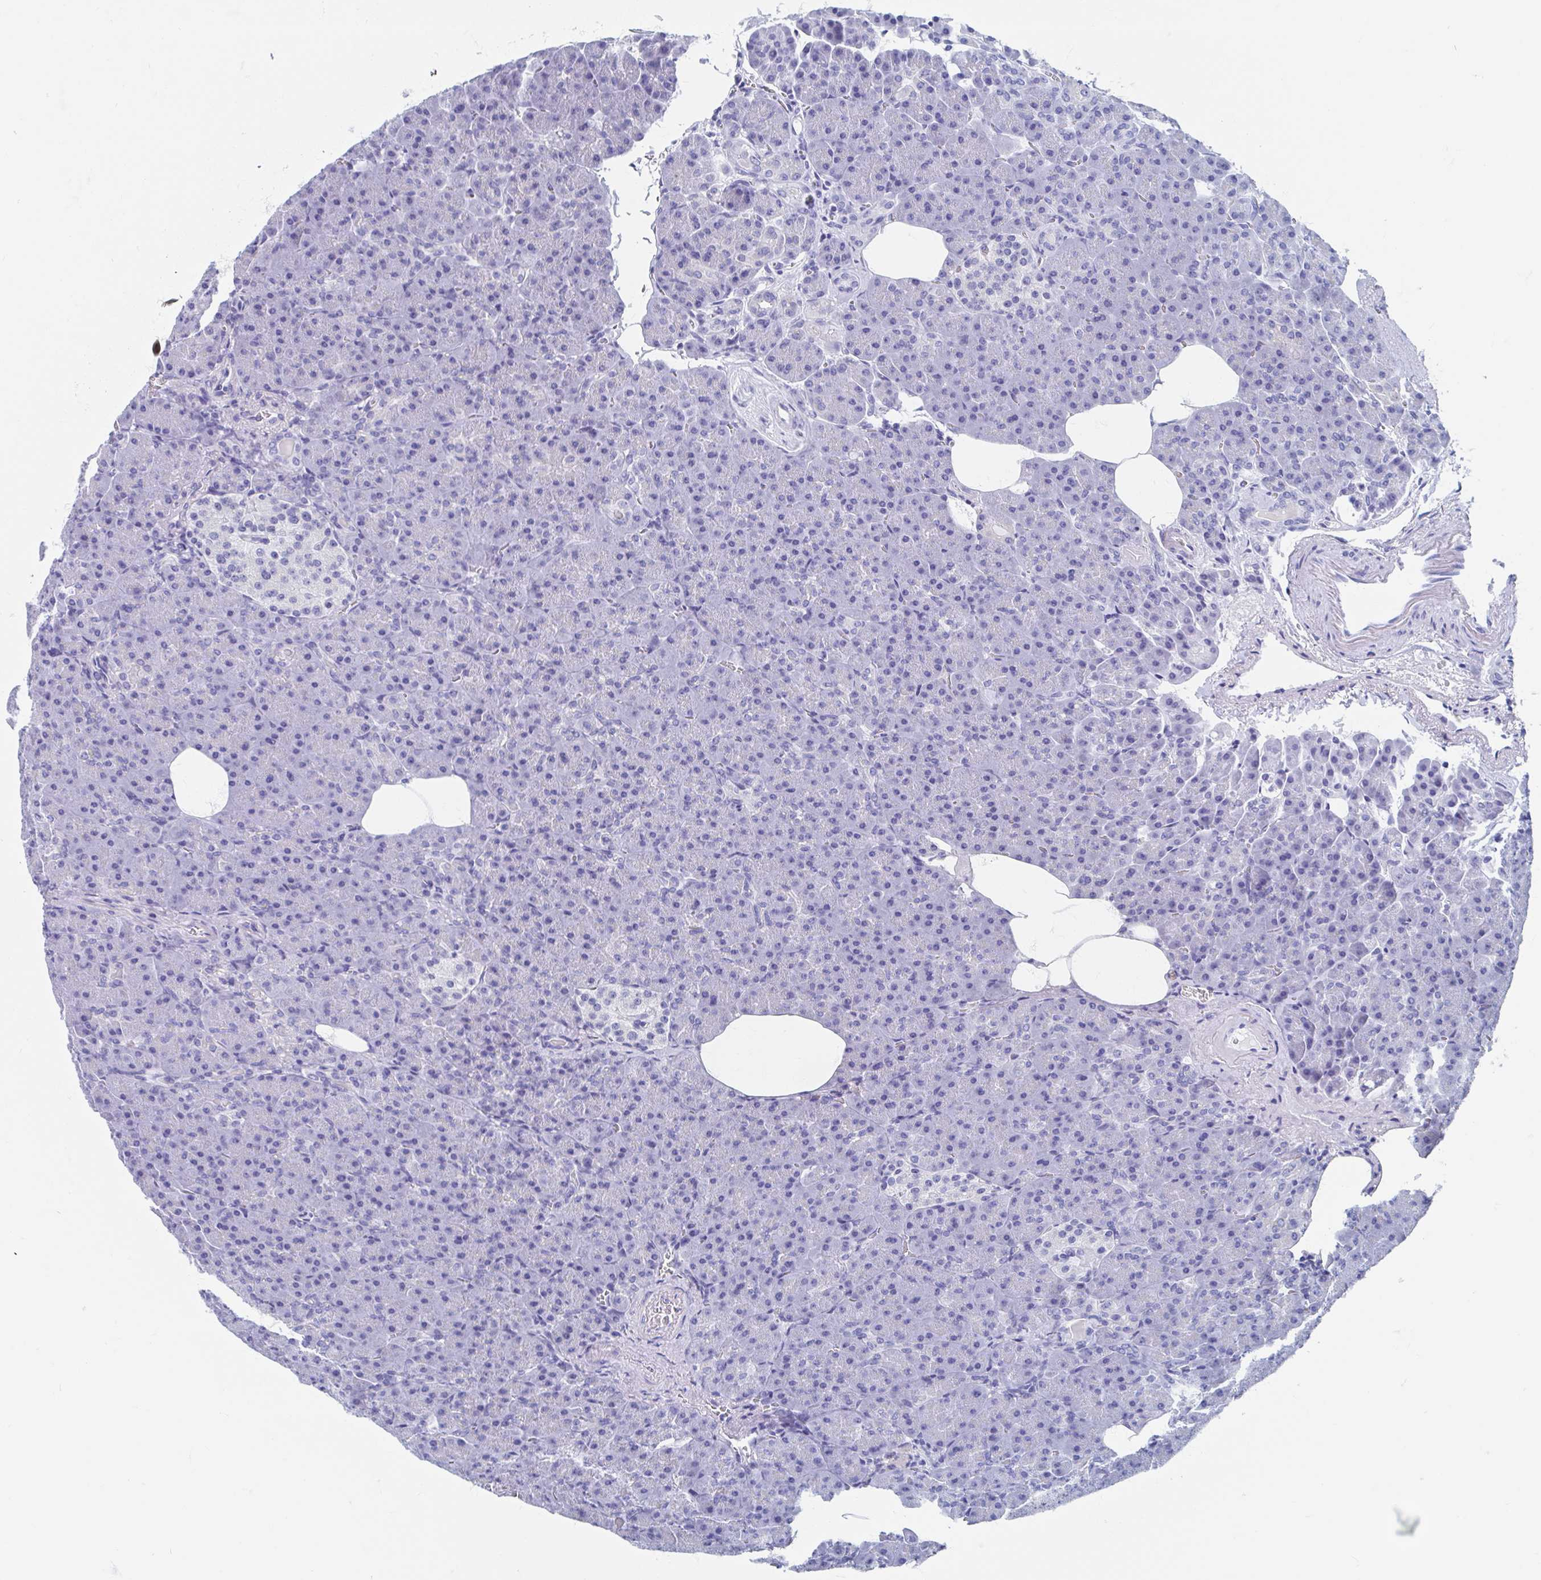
{"staining": {"intensity": "negative", "quantity": "none", "location": "none"}, "tissue": "pancreas", "cell_type": "Exocrine glandular cells", "image_type": "normal", "snomed": [{"axis": "morphology", "description": "Normal tissue, NOS"}, {"axis": "topography", "description": "Pancreas"}], "caption": "Exocrine glandular cells show no significant staining in benign pancreas.", "gene": "SHCBP1L", "patient": {"sex": "female", "age": 74}}